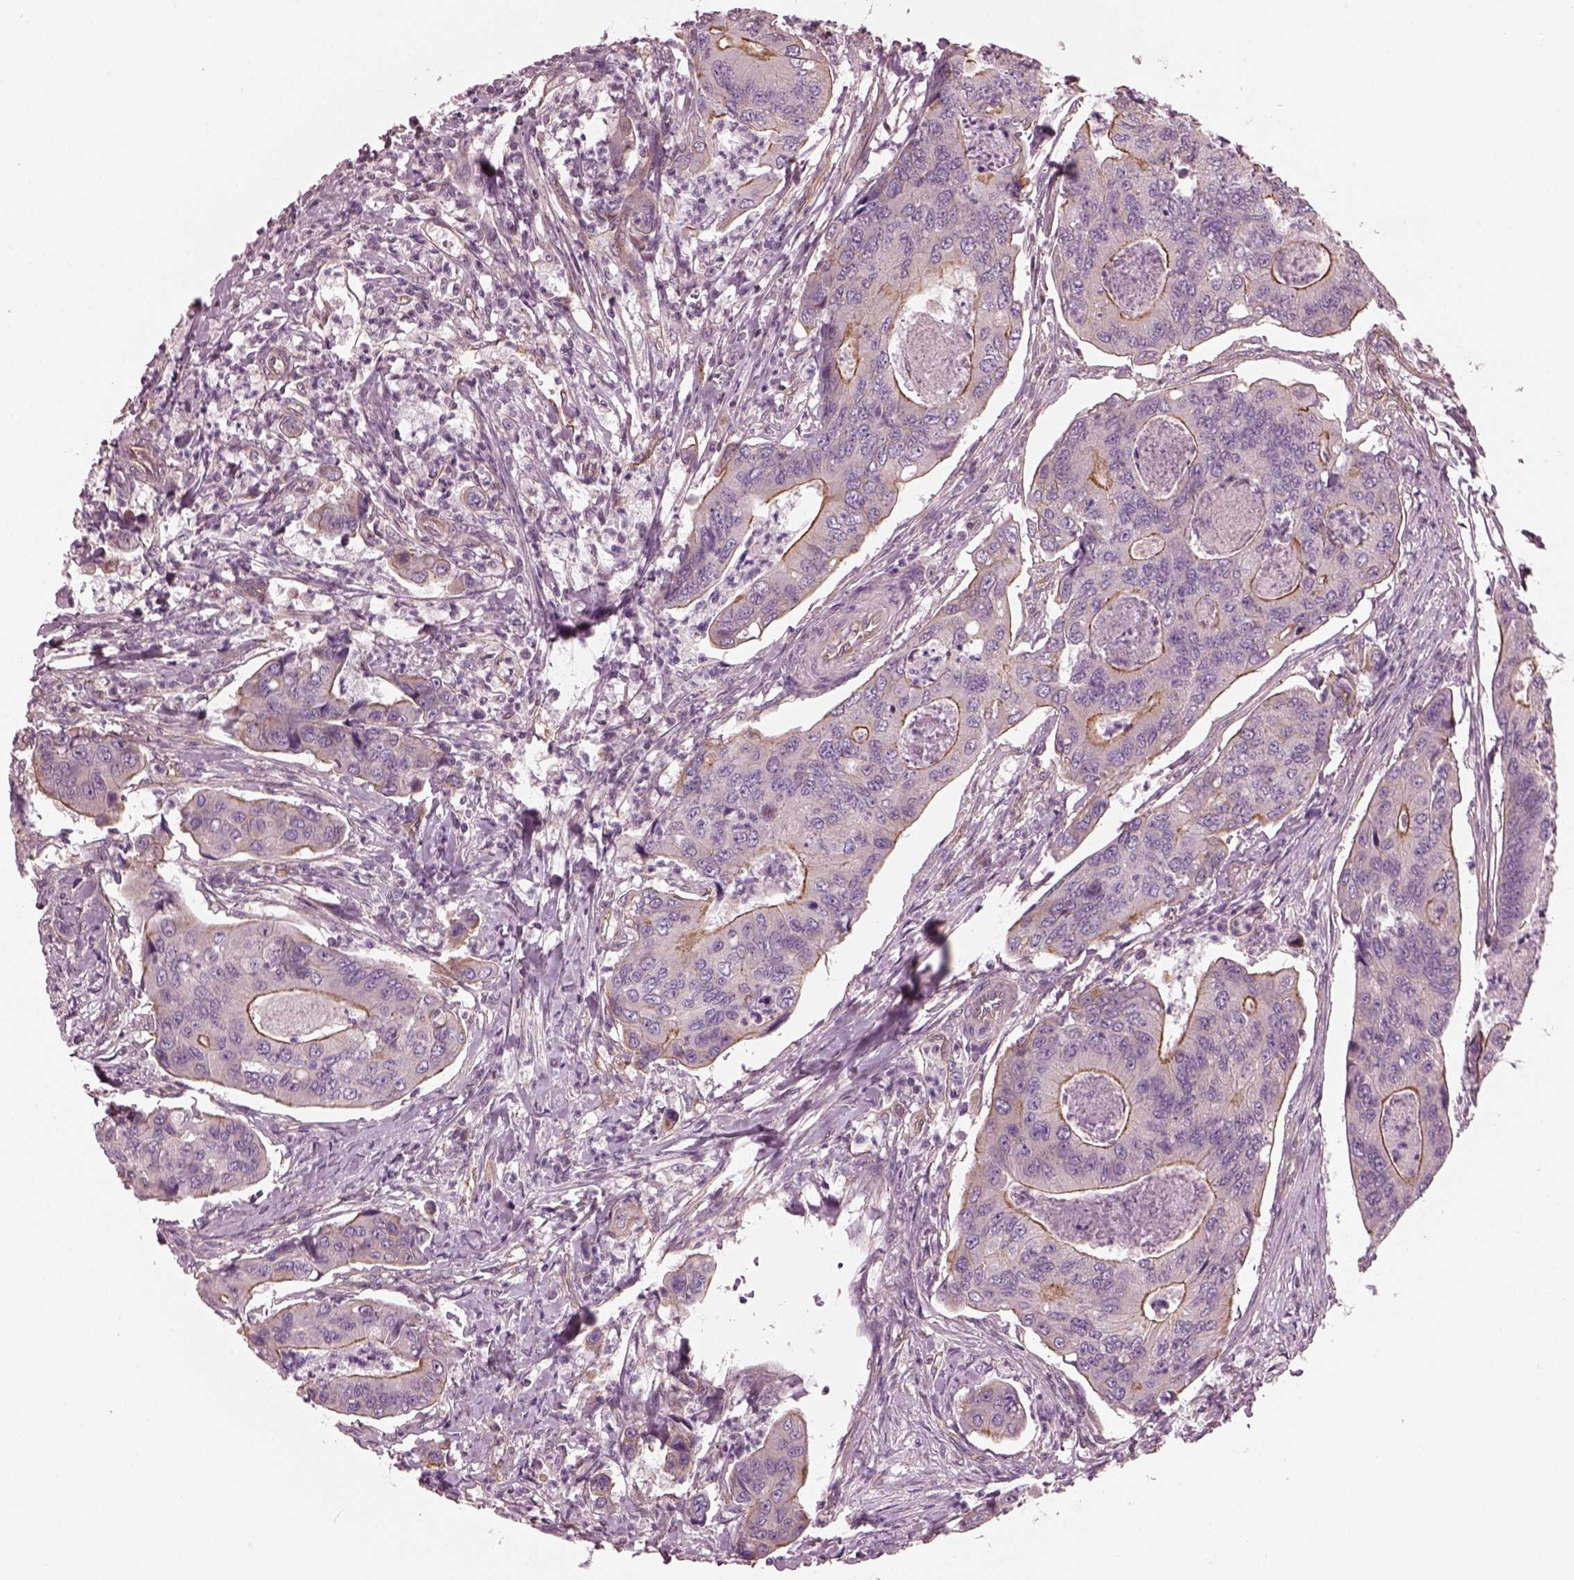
{"staining": {"intensity": "moderate", "quantity": "25%-75%", "location": "cytoplasmic/membranous"}, "tissue": "colorectal cancer", "cell_type": "Tumor cells", "image_type": "cancer", "snomed": [{"axis": "morphology", "description": "Adenocarcinoma, NOS"}, {"axis": "topography", "description": "Colon"}], "caption": "Immunohistochemical staining of human colorectal cancer demonstrates moderate cytoplasmic/membranous protein expression in about 25%-75% of tumor cells. The staining was performed using DAB to visualize the protein expression in brown, while the nuclei were stained in blue with hematoxylin (Magnification: 20x).", "gene": "ODAD1", "patient": {"sex": "female", "age": 67}}